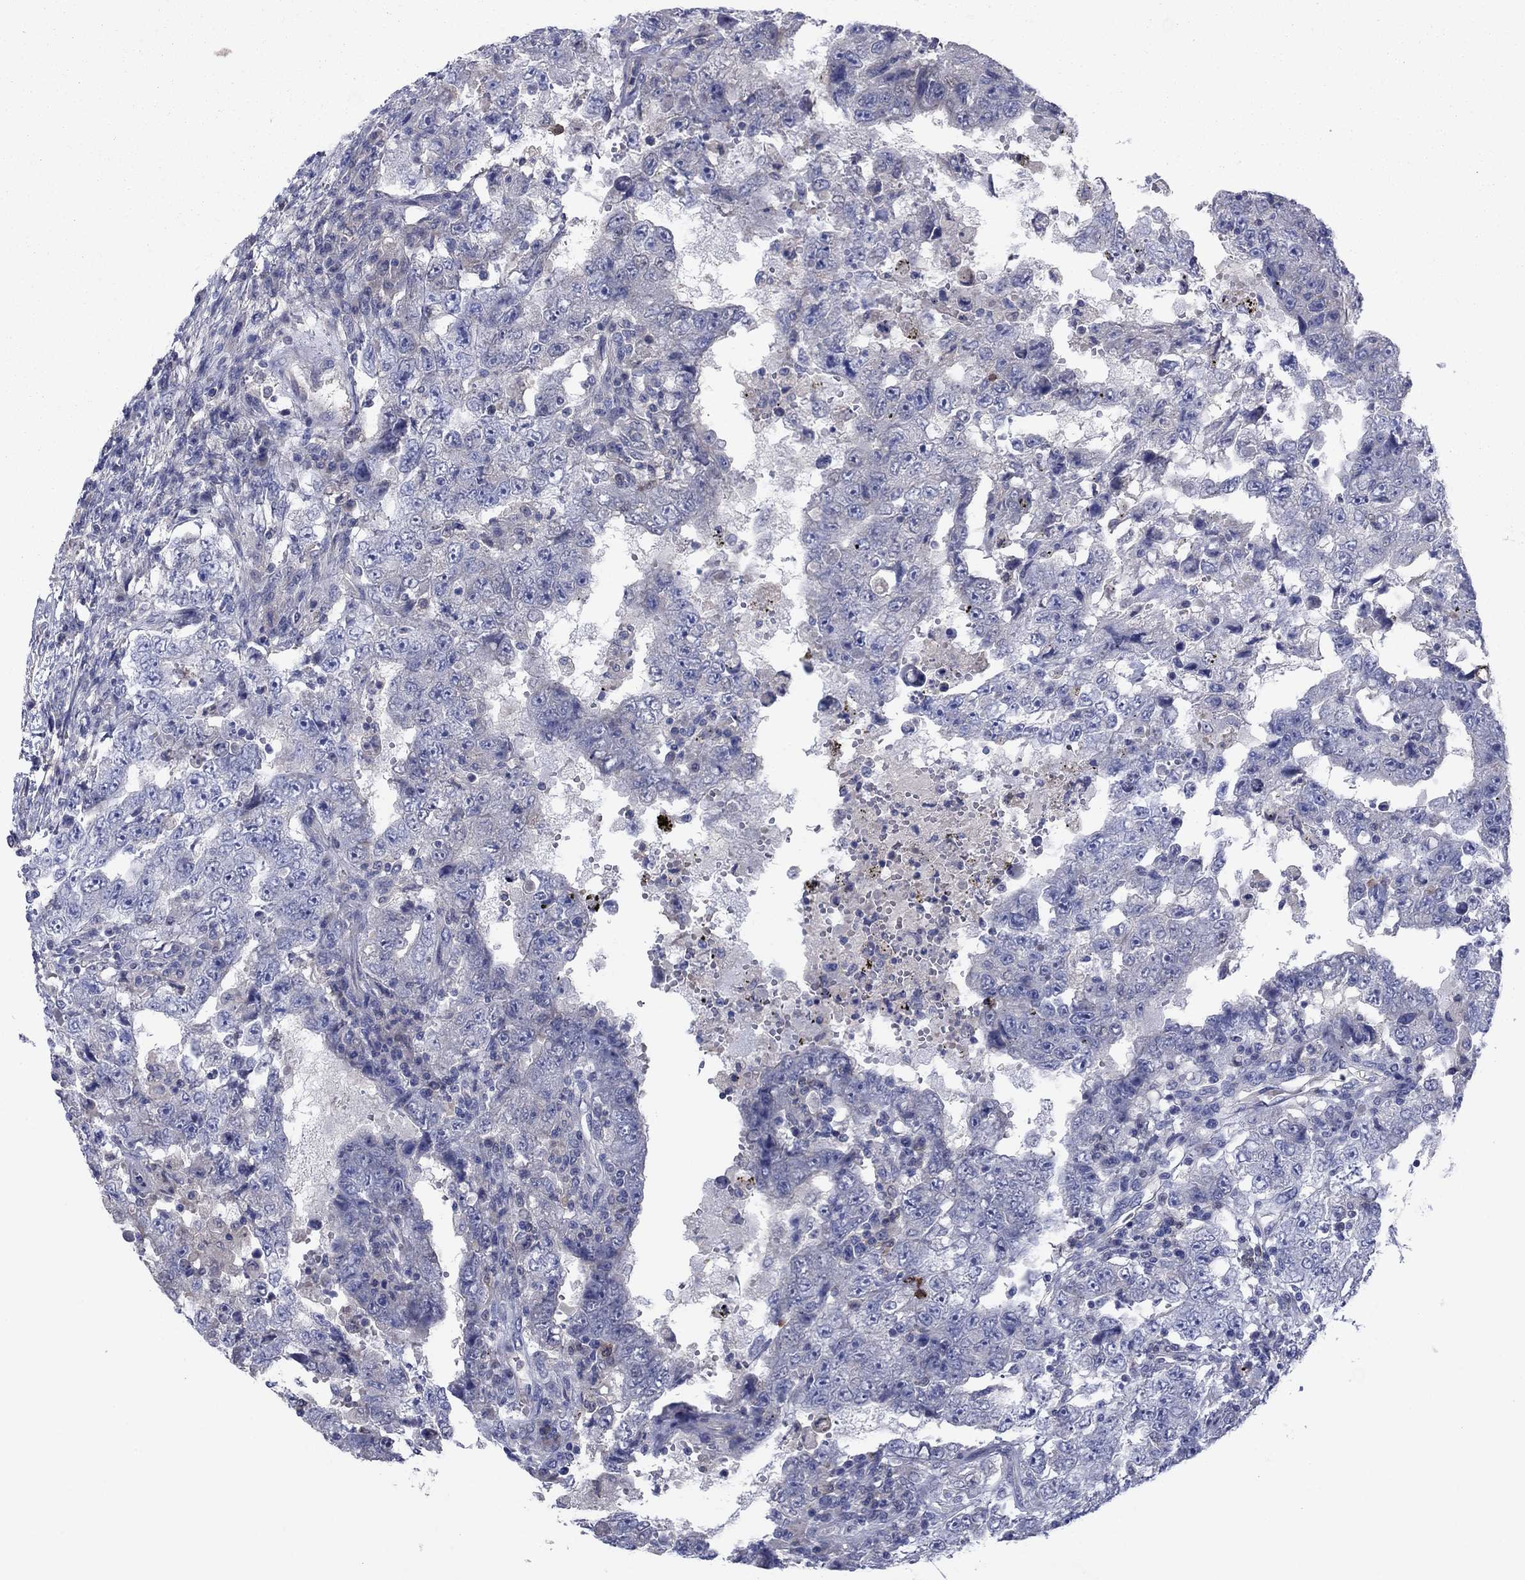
{"staining": {"intensity": "negative", "quantity": "none", "location": "none"}, "tissue": "testis cancer", "cell_type": "Tumor cells", "image_type": "cancer", "snomed": [{"axis": "morphology", "description": "Carcinoma, Embryonal, NOS"}, {"axis": "topography", "description": "Testis"}], "caption": "Immunohistochemistry (IHC) image of neoplastic tissue: human embryonal carcinoma (testis) stained with DAB shows no significant protein staining in tumor cells. The staining was performed using DAB (3,3'-diaminobenzidine) to visualize the protein expression in brown, while the nuclei were stained in blue with hematoxylin (Magnification: 20x).", "gene": "GRHPR", "patient": {"sex": "male", "age": 26}}